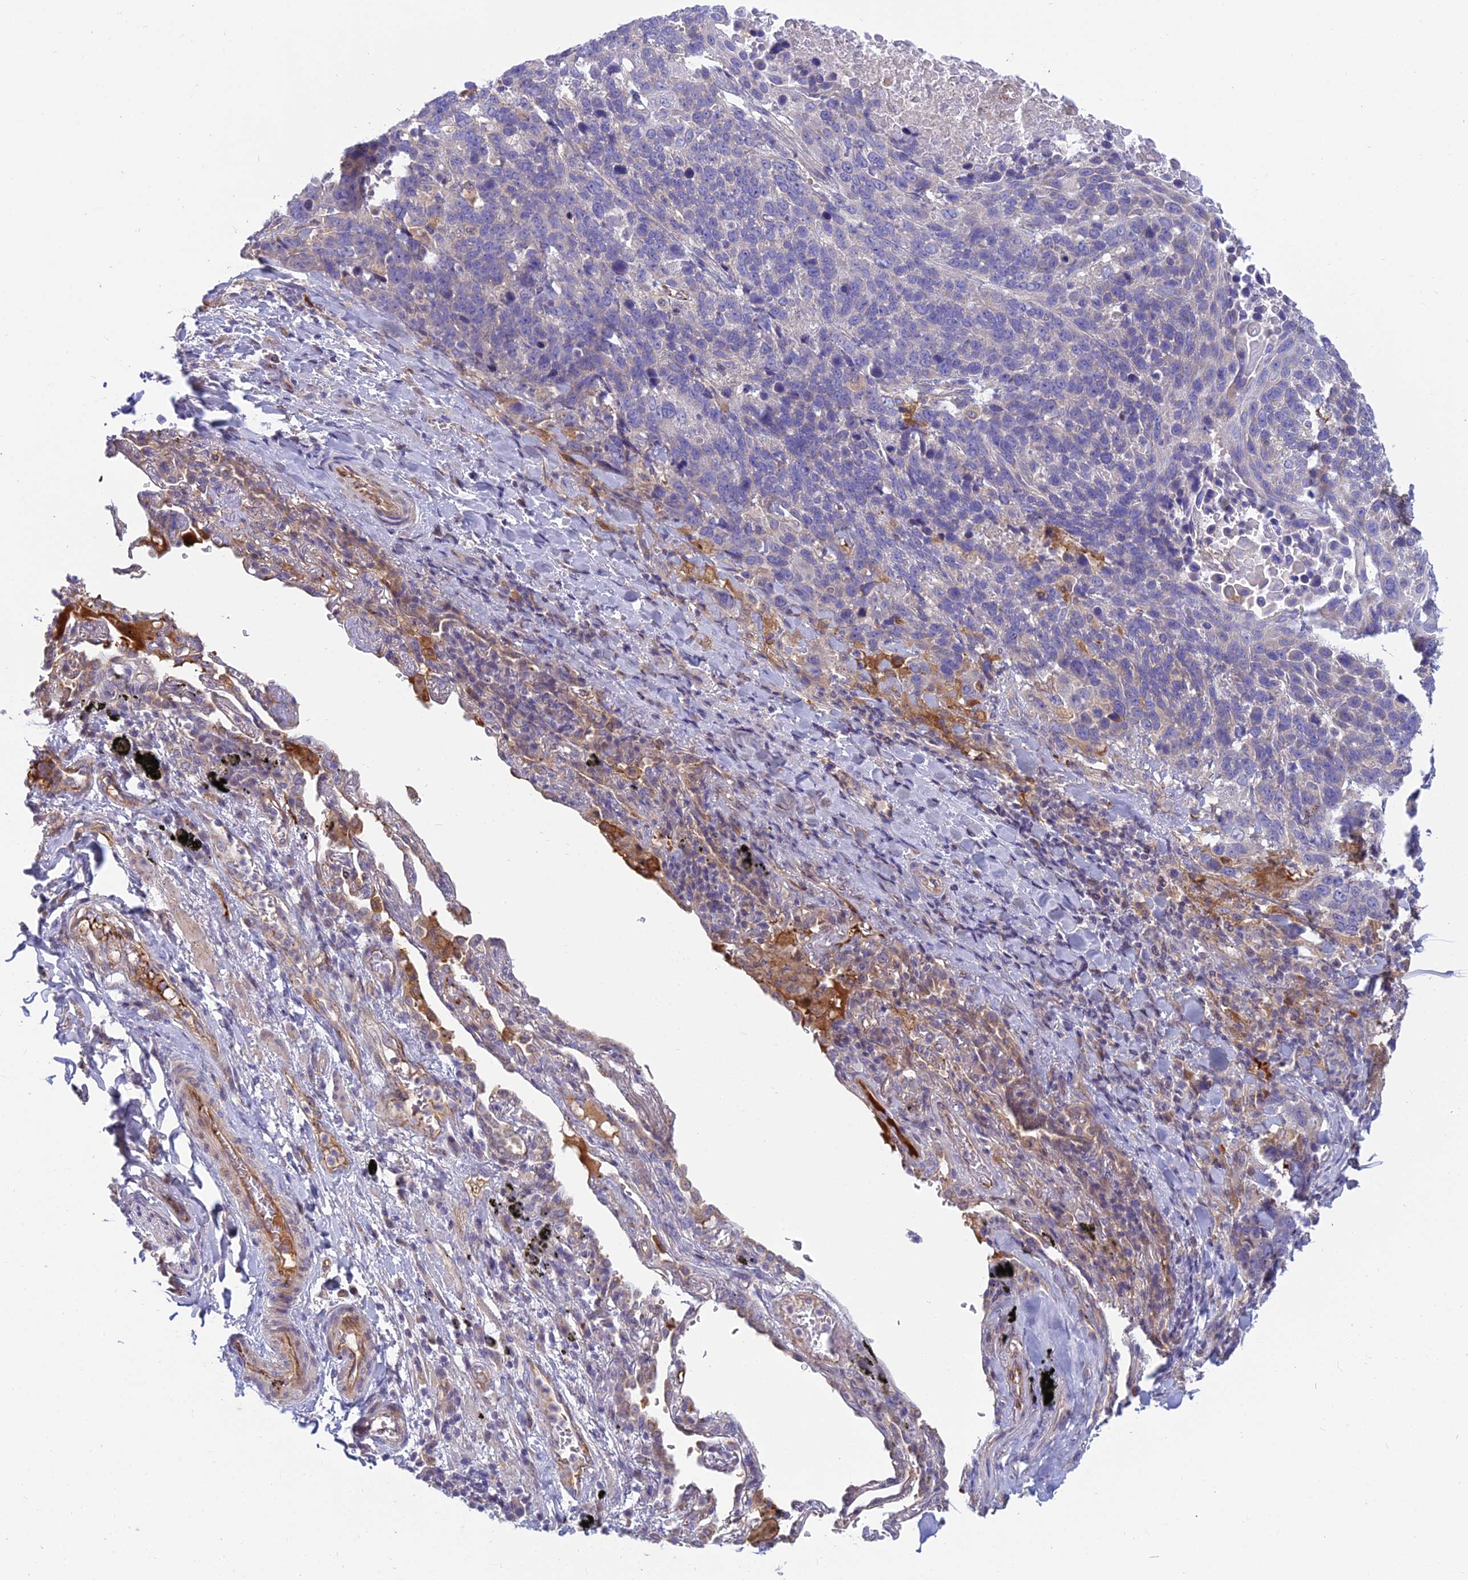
{"staining": {"intensity": "negative", "quantity": "none", "location": "none"}, "tissue": "lung cancer", "cell_type": "Tumor cells", "image_type": "cancer", "snomed": [{"axis": "morphology", "description": "Squamous cell carcinoma, NOS"}, {"axis": "topography", "description": "Lung"}], "caption": "IHC image of neoplastic tissue: human lung cancer stained with DAB (3,3'-diaminobenzidine) reveals no significant protein expression in tumor cells.", "gene": "DUS2", "patient": {"sex": "male", "age": 66}}